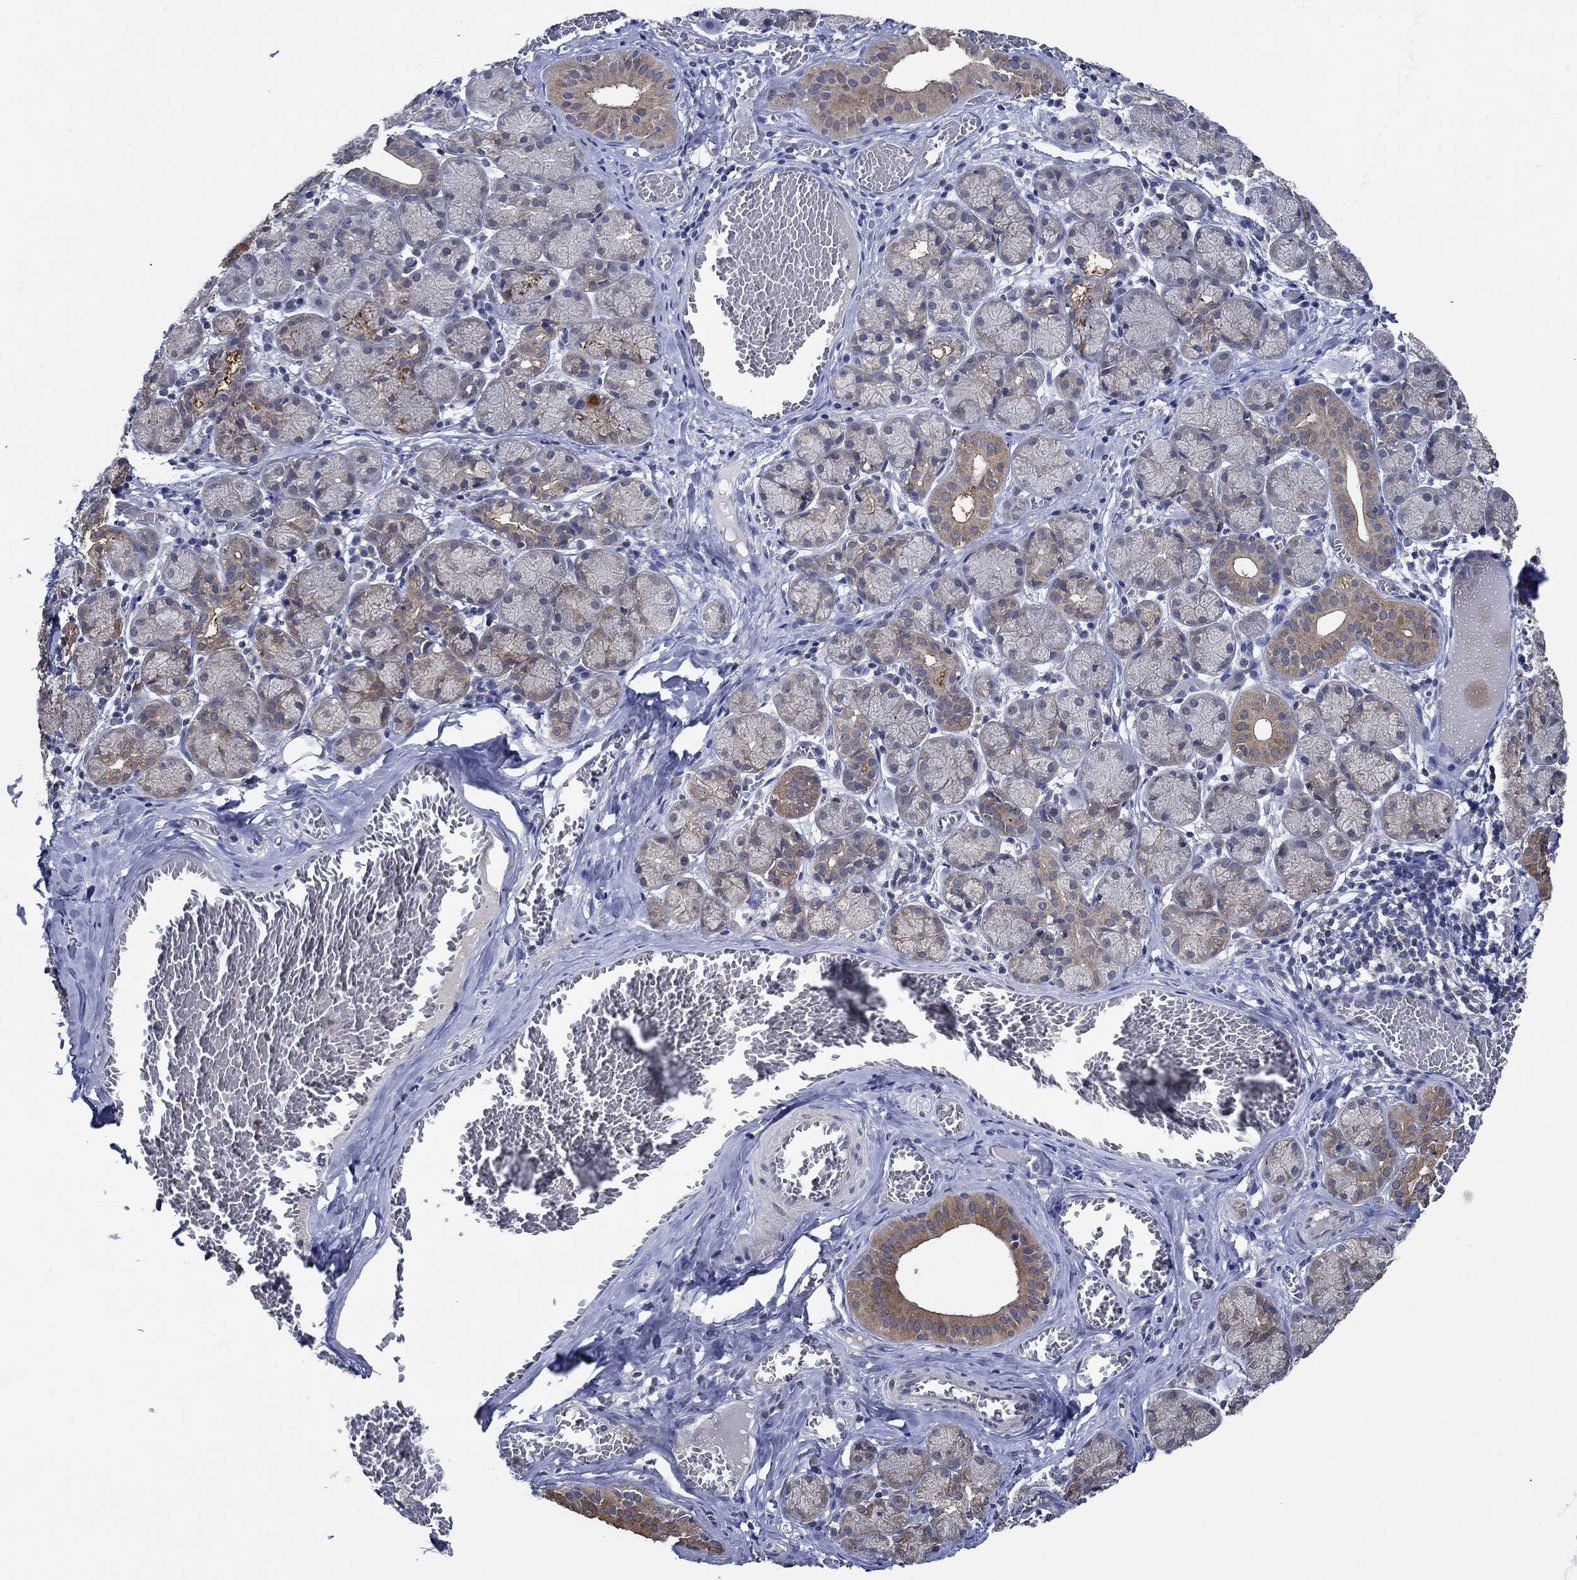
{"staining": {"intensity": "moderate", "quantity": "<25%", "location": "cytoplasmic/membranous"}, "tissue": "salivary gland", "cell_type": "Glandular cells", "image_type": "normal", "snomed": [{"axis": "morphology", "description": "Normal tissue, NOS"}, {"axis": "topography", "description": "Salivary gland"}, {"axis": "topography", "description": "Peripheral nerve tissue"}], "caption": "Immunohistochemical staining of normal salivary gland displays moderate cytoplasmic/membranous protein positivity in about <25% of glandular cells.", "gene": "DACT1", "patient": {"sex": "female", "age": 24}}